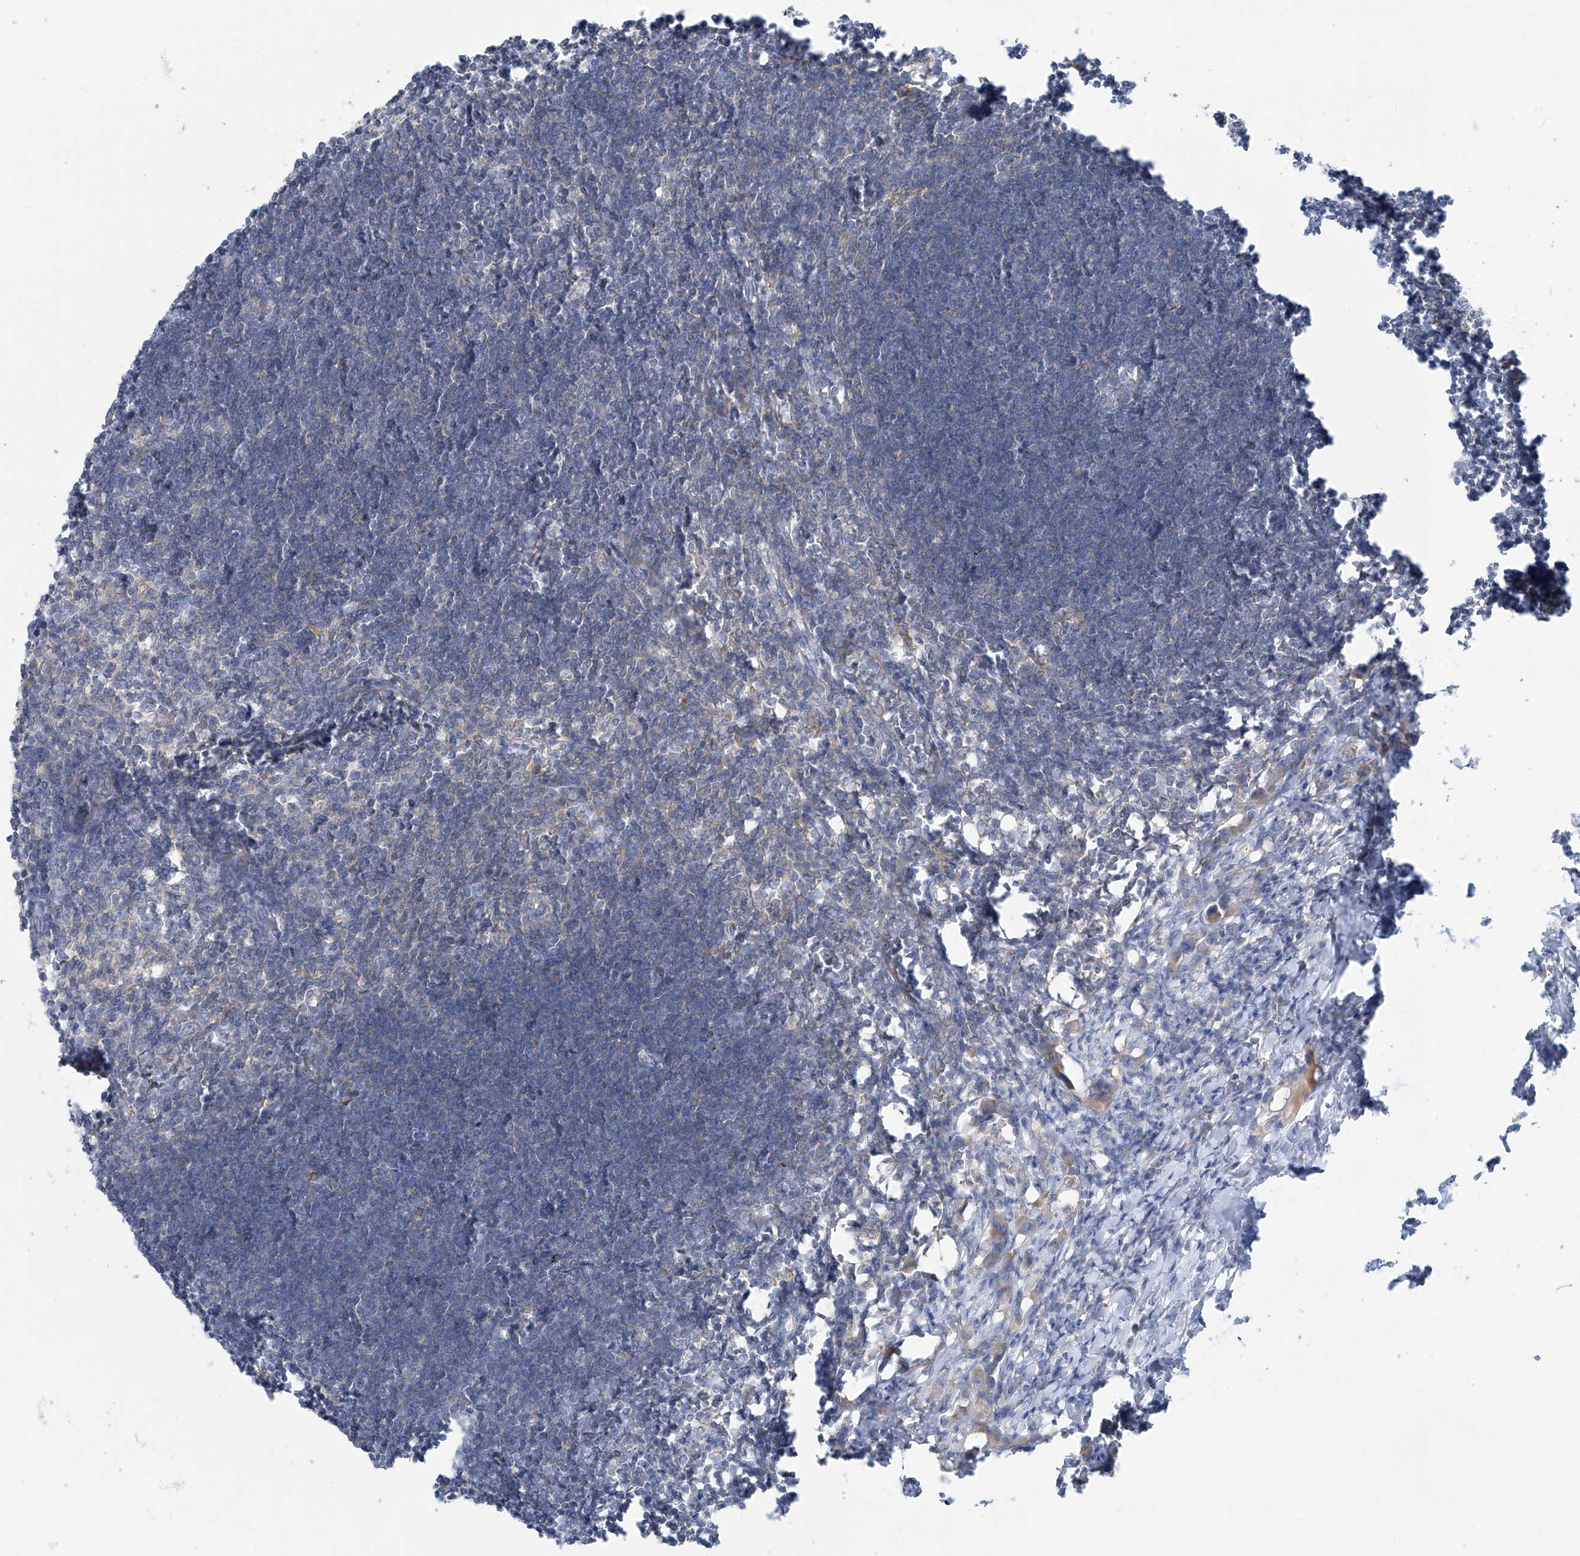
{"staining": {"intensity": "negative", "quantity": "none", "location": "none"}, "tissue": "lymph node", "cell_type": "Germinal center cells", "image_type": "normal", "snomed": [{"axis": "morphology", "description": "Normal tissue, NOS"}, {"axis": "morphology", "description": "Malignant melanoma, Metastatic site"}, {"axis": "topography", "description": "Lymph node"}], "caption": "High power microscopy photomicrograph of an immunohistochemistry micrograph of benign lymph node, revealing no significant expression in germinal center cells.", "gene": "DGKQ", "patient": {"sex": "male", "age": 41}}